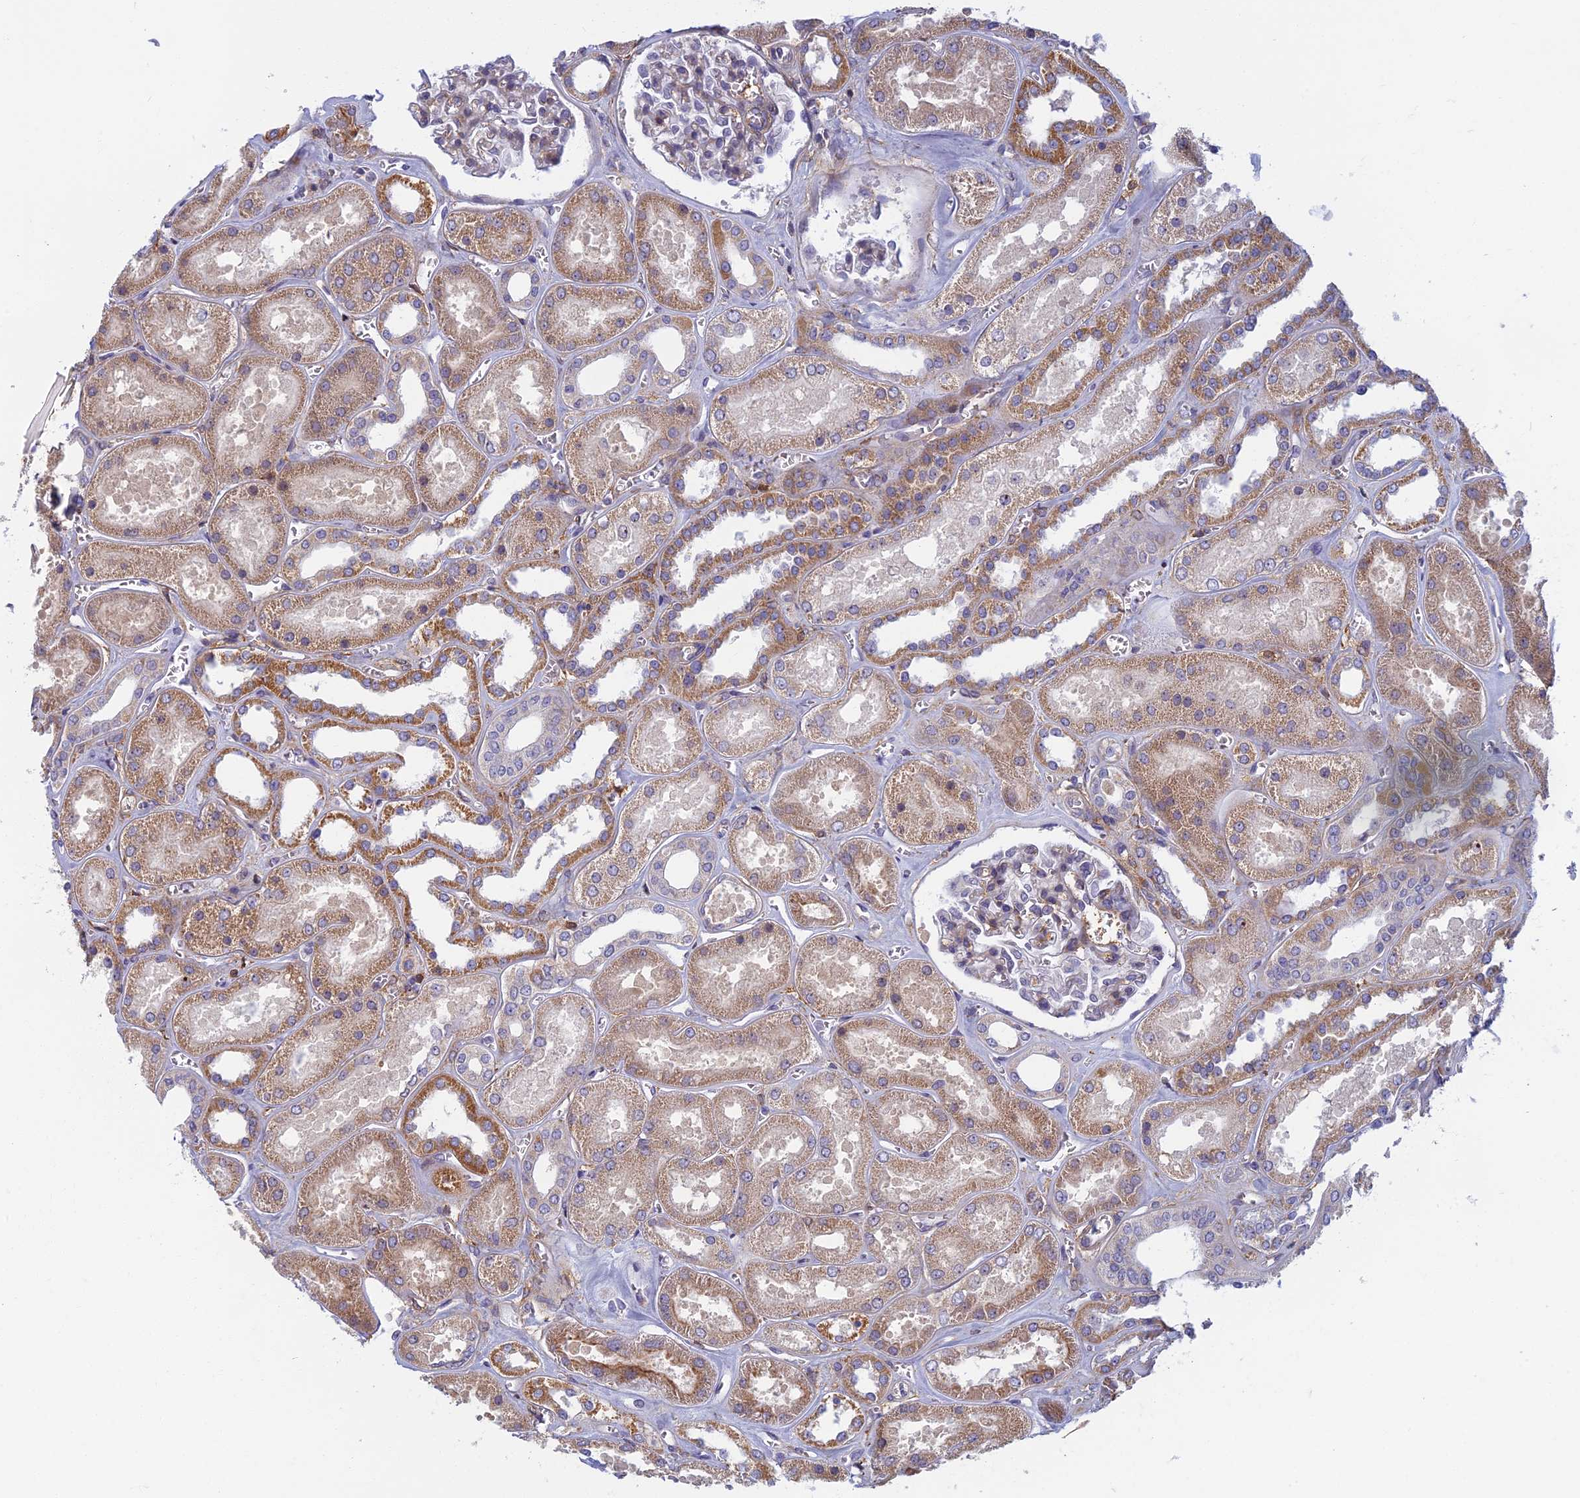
{"staining": {"intensity": "weak", "quantity": "<25%", "location": "cytoplasmic/membranous"}, "tissue": "kidney", "cell_type": "Cells in glomeruli", "image_type": "normal", "snomed": [{"axis": "morphology", "description": "Normal tissue, NOS"}, {"axis": "morphology", "description": "Adenocarcinoma, NOS"}, {"axis": "topography", "description": "Kidney"}], "caption": "The IHC photomicrograph has no significant positivity in cells in glomeruli of kidney. (Brightfield microscopy of DAB immunohistochemistry at high magnification).", "gene": "DDX51", "patient": {"sex": "female", "age": 68}}